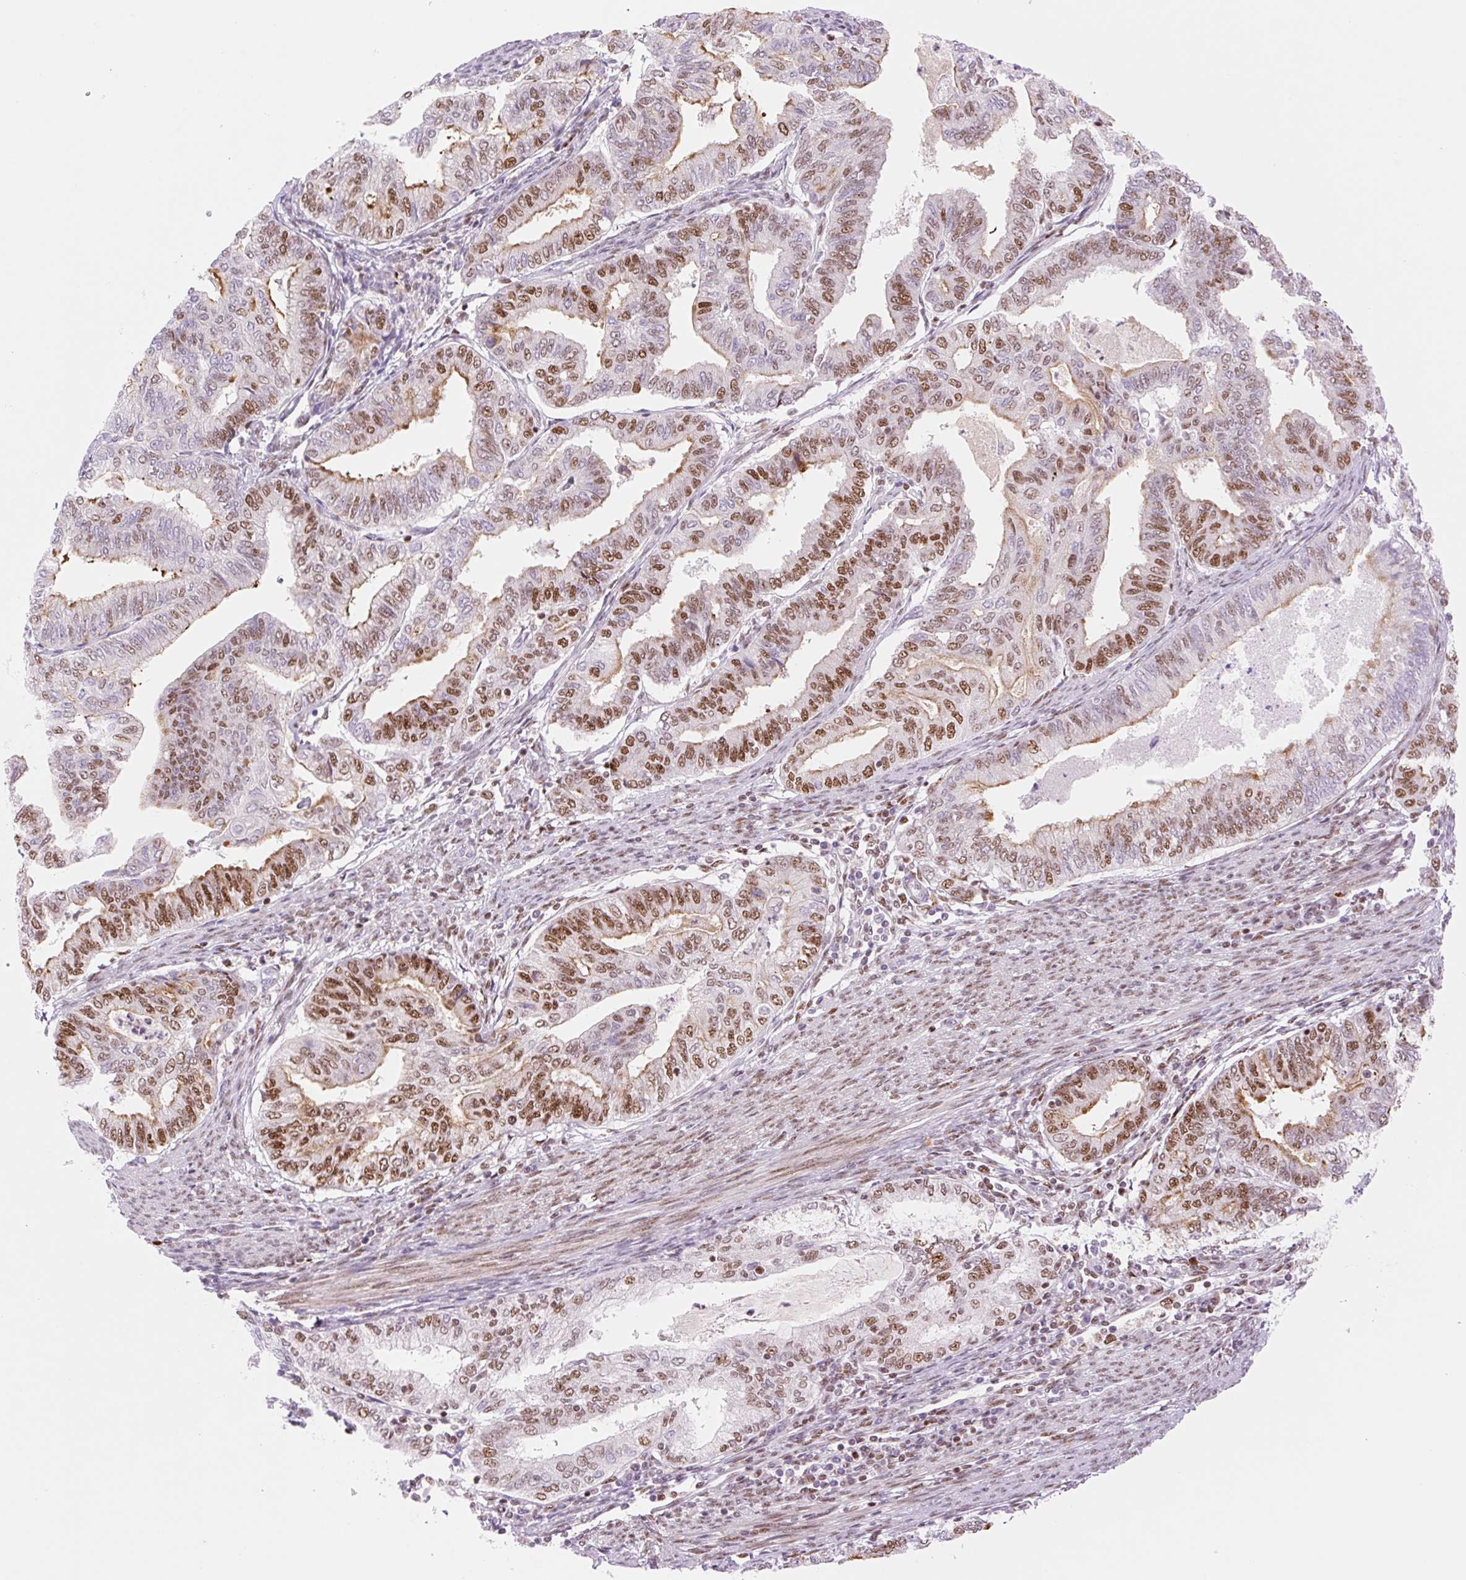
{"staining": {"intensity": "moderate", "quantity": "25%-75%", "location": "cytoplasmic/membranous,nuclear"}, "tissue": "endometrial cancer", "cell_type": "Tumor cells", "image_type": "cancer", "snomed": [{"axis": "morphology", "description": "Adenocarcinoma, NOS"}, {"axis": "topography", "description": "Endometrium"}], "caption": "Endometrial adenocarcinoma stained with IHC displays moderate cytoplasmic/membranous and nuclear positivity in approximately 25%-75% of tumor cells. Using DAB (brown) and hematoxylin (blue) stains, captured at high magnification using brightfield microscopy.", "gene": "PRDM11", "patient": {"sex": "female", "age": 79}}